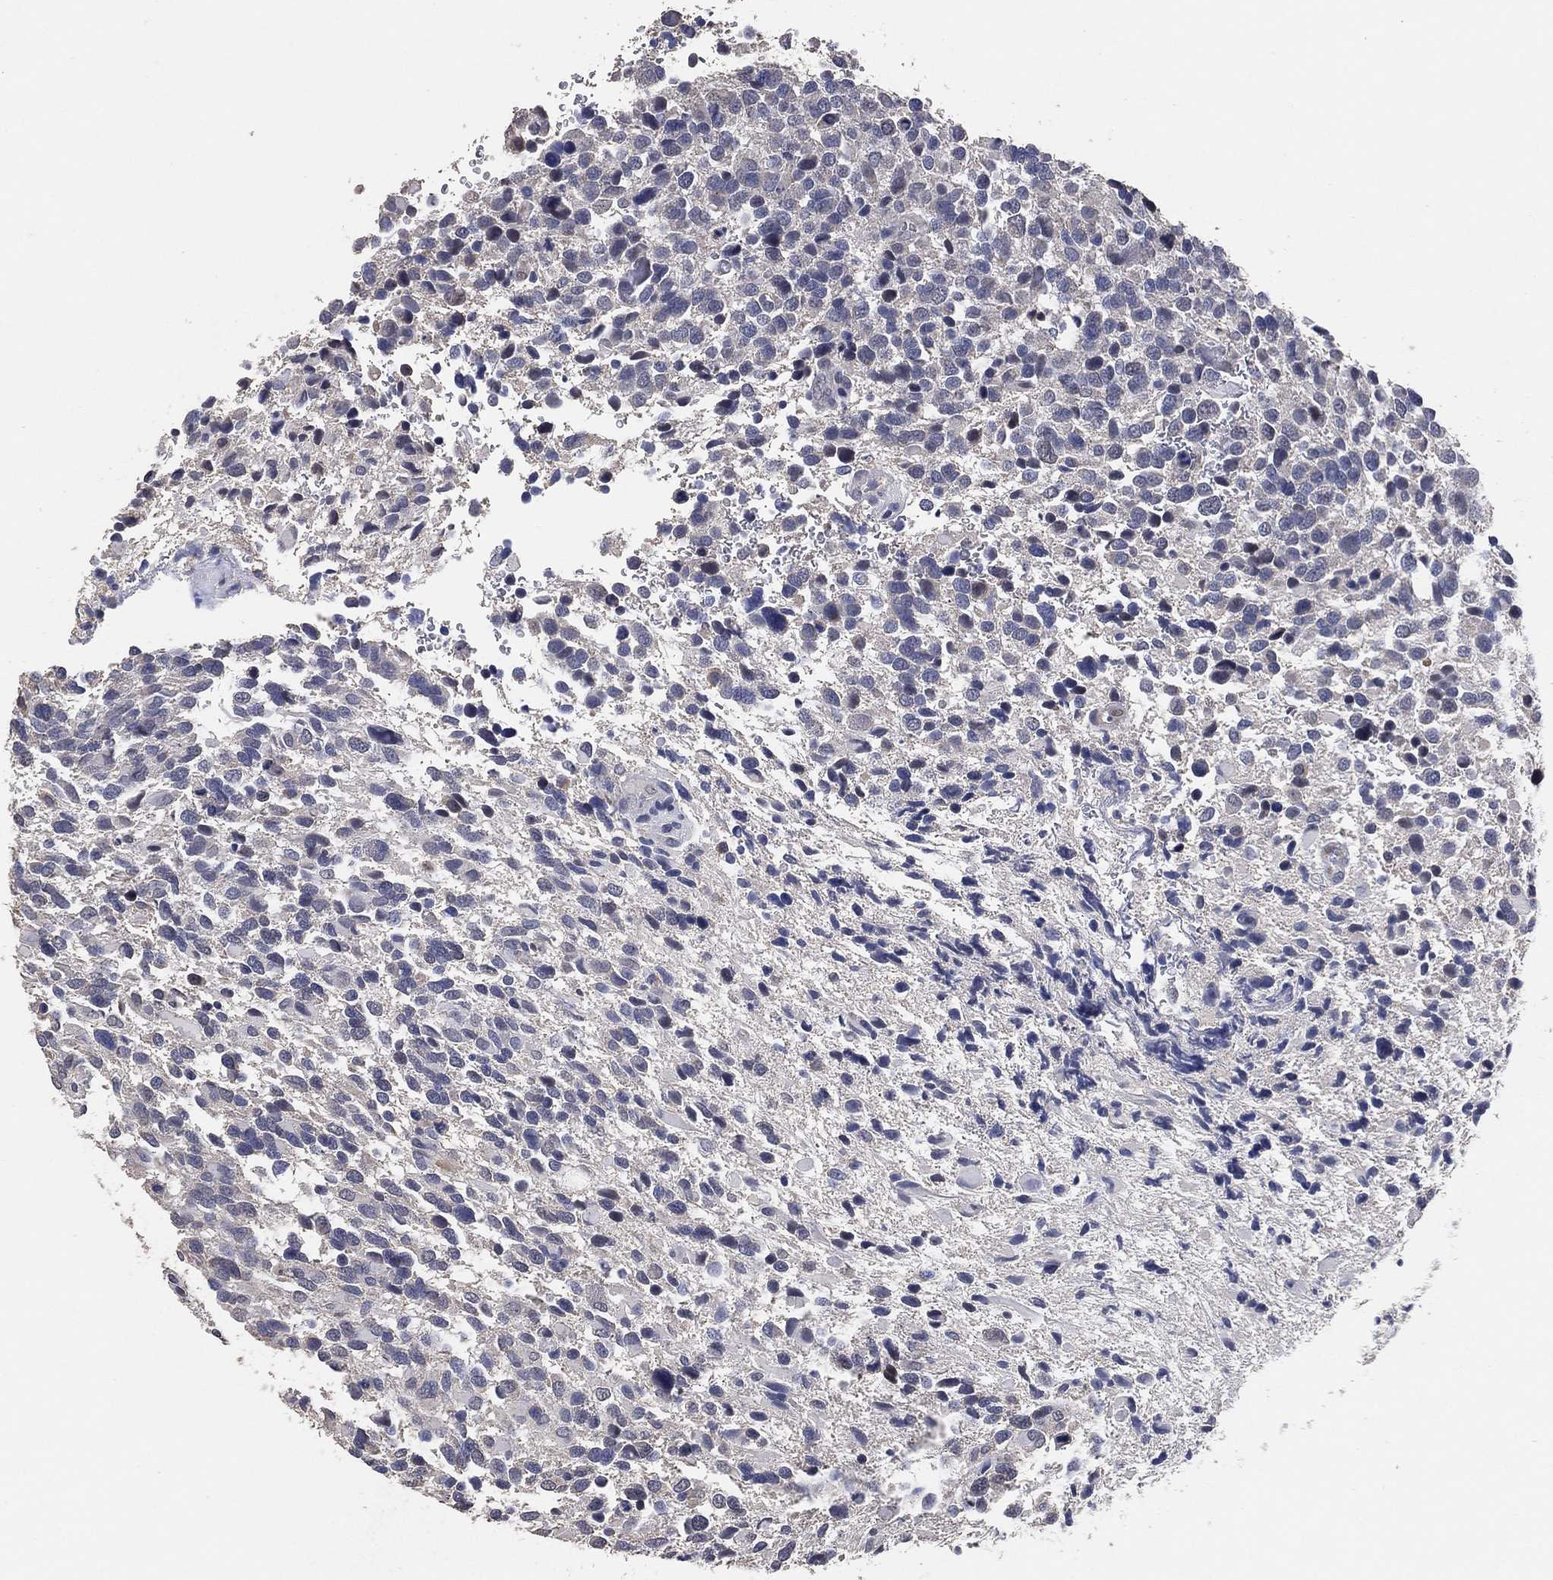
{"staining": {"intensity": "negative", "quantity": "none", "location": "none"}, "tissue": "glioma", "cell_type": "Tumor cells", "image_type": "cancer", "snomed": [{"axis": "morphology", "description": "Glioma, malignant, Low grade"}, {"axis": "topography", "description": "Brain"}], "caption": "Histopathology image shows no protein expression in tumor cells of glioma tissue.", "gene": "KLK5", "patient": {"sex": "female", "age": 32}}